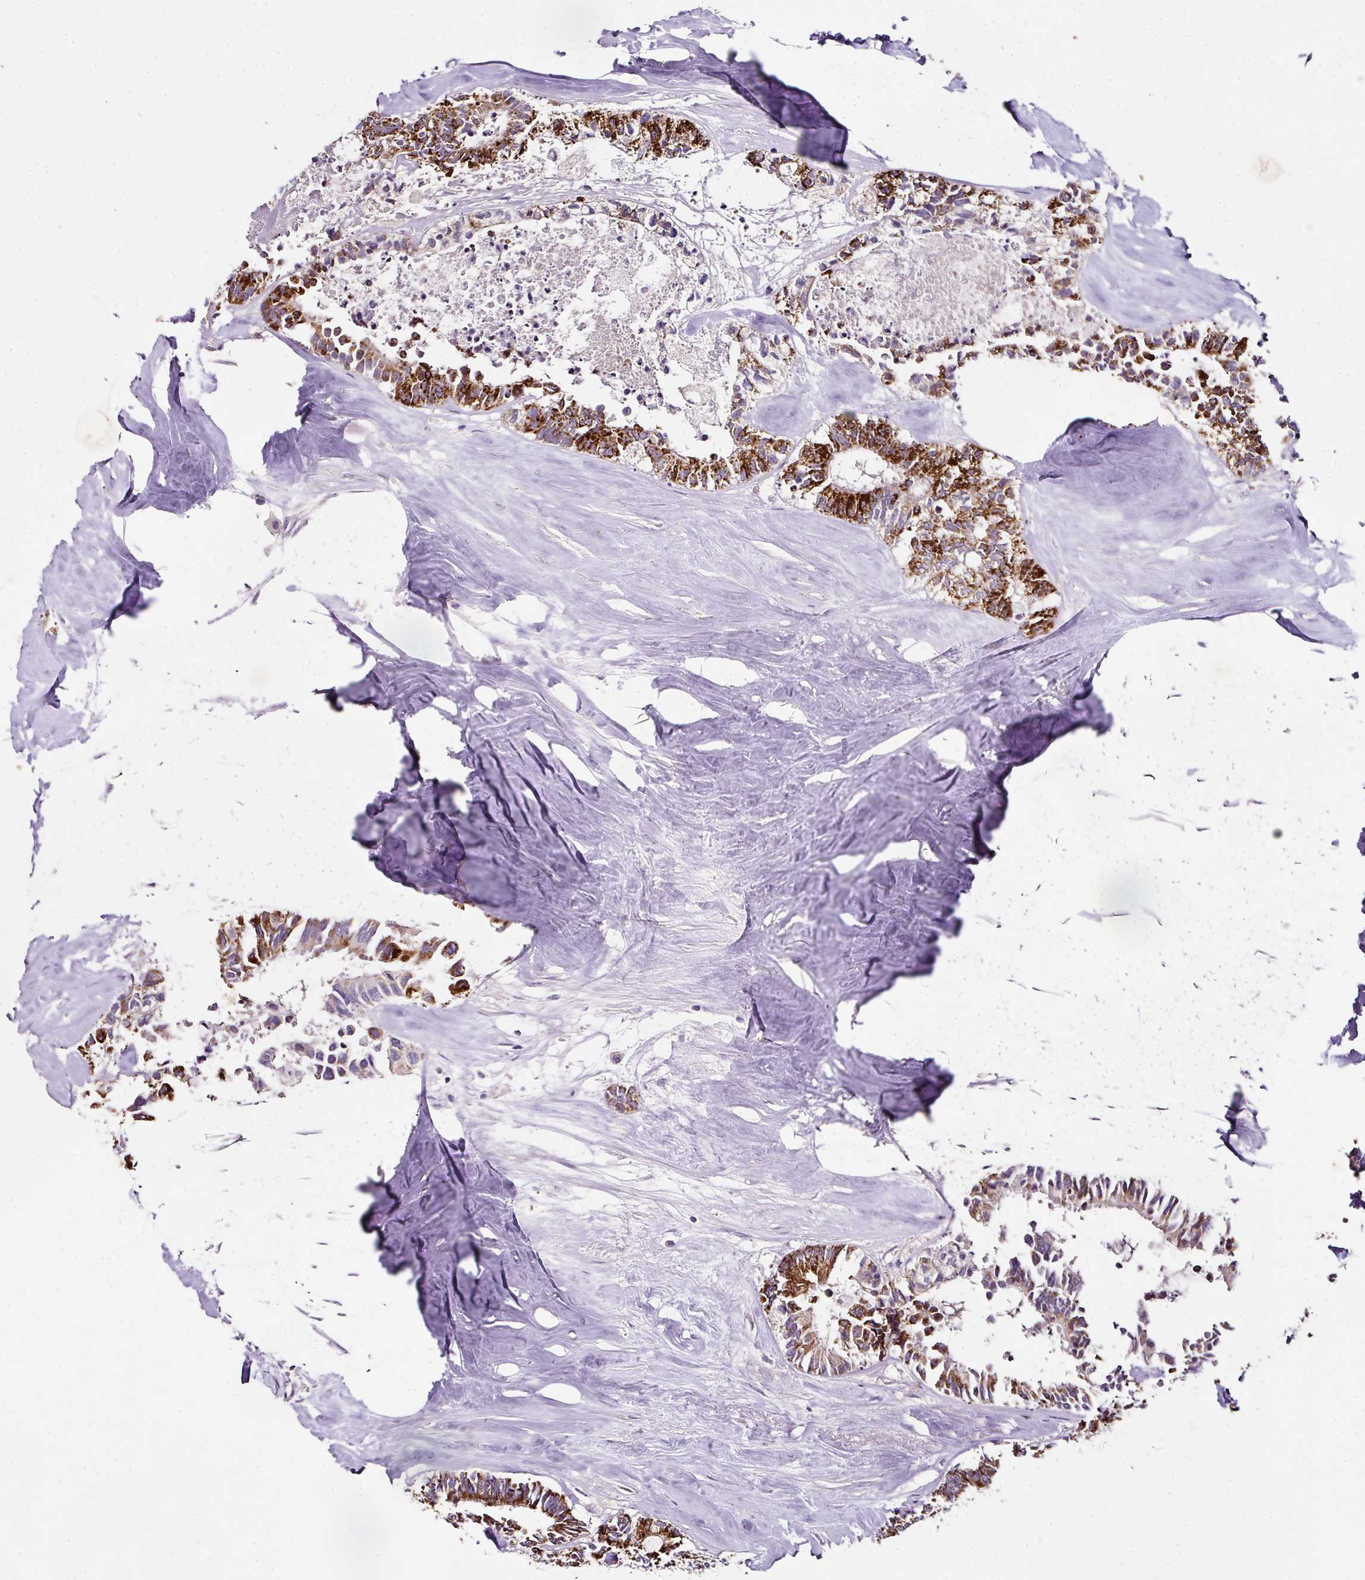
{"staining": {"intensity": "strong", "quantity": ">75%", "location": "cytoplasmic/membranous"}, "tissue": "colorectal cancer", "cell_type": "Tumor cells", "image_type": "cancer", "snomed": [{"axis": "morphology", "description": "Adenocarcinoma, NOS"}, {"axis": "topography", "description": "Colon"}, {"axis": "topography", "description": "Rectum"}], "caption": "Immunohistochemical staining of human colorectal adenocarcinoma displays high levels of strong cytoplasmic/membranous protein positivity in about >75% of tumor cells.", "gene": "SKIC2", "patient": {"sex": "male", "age": 57}}